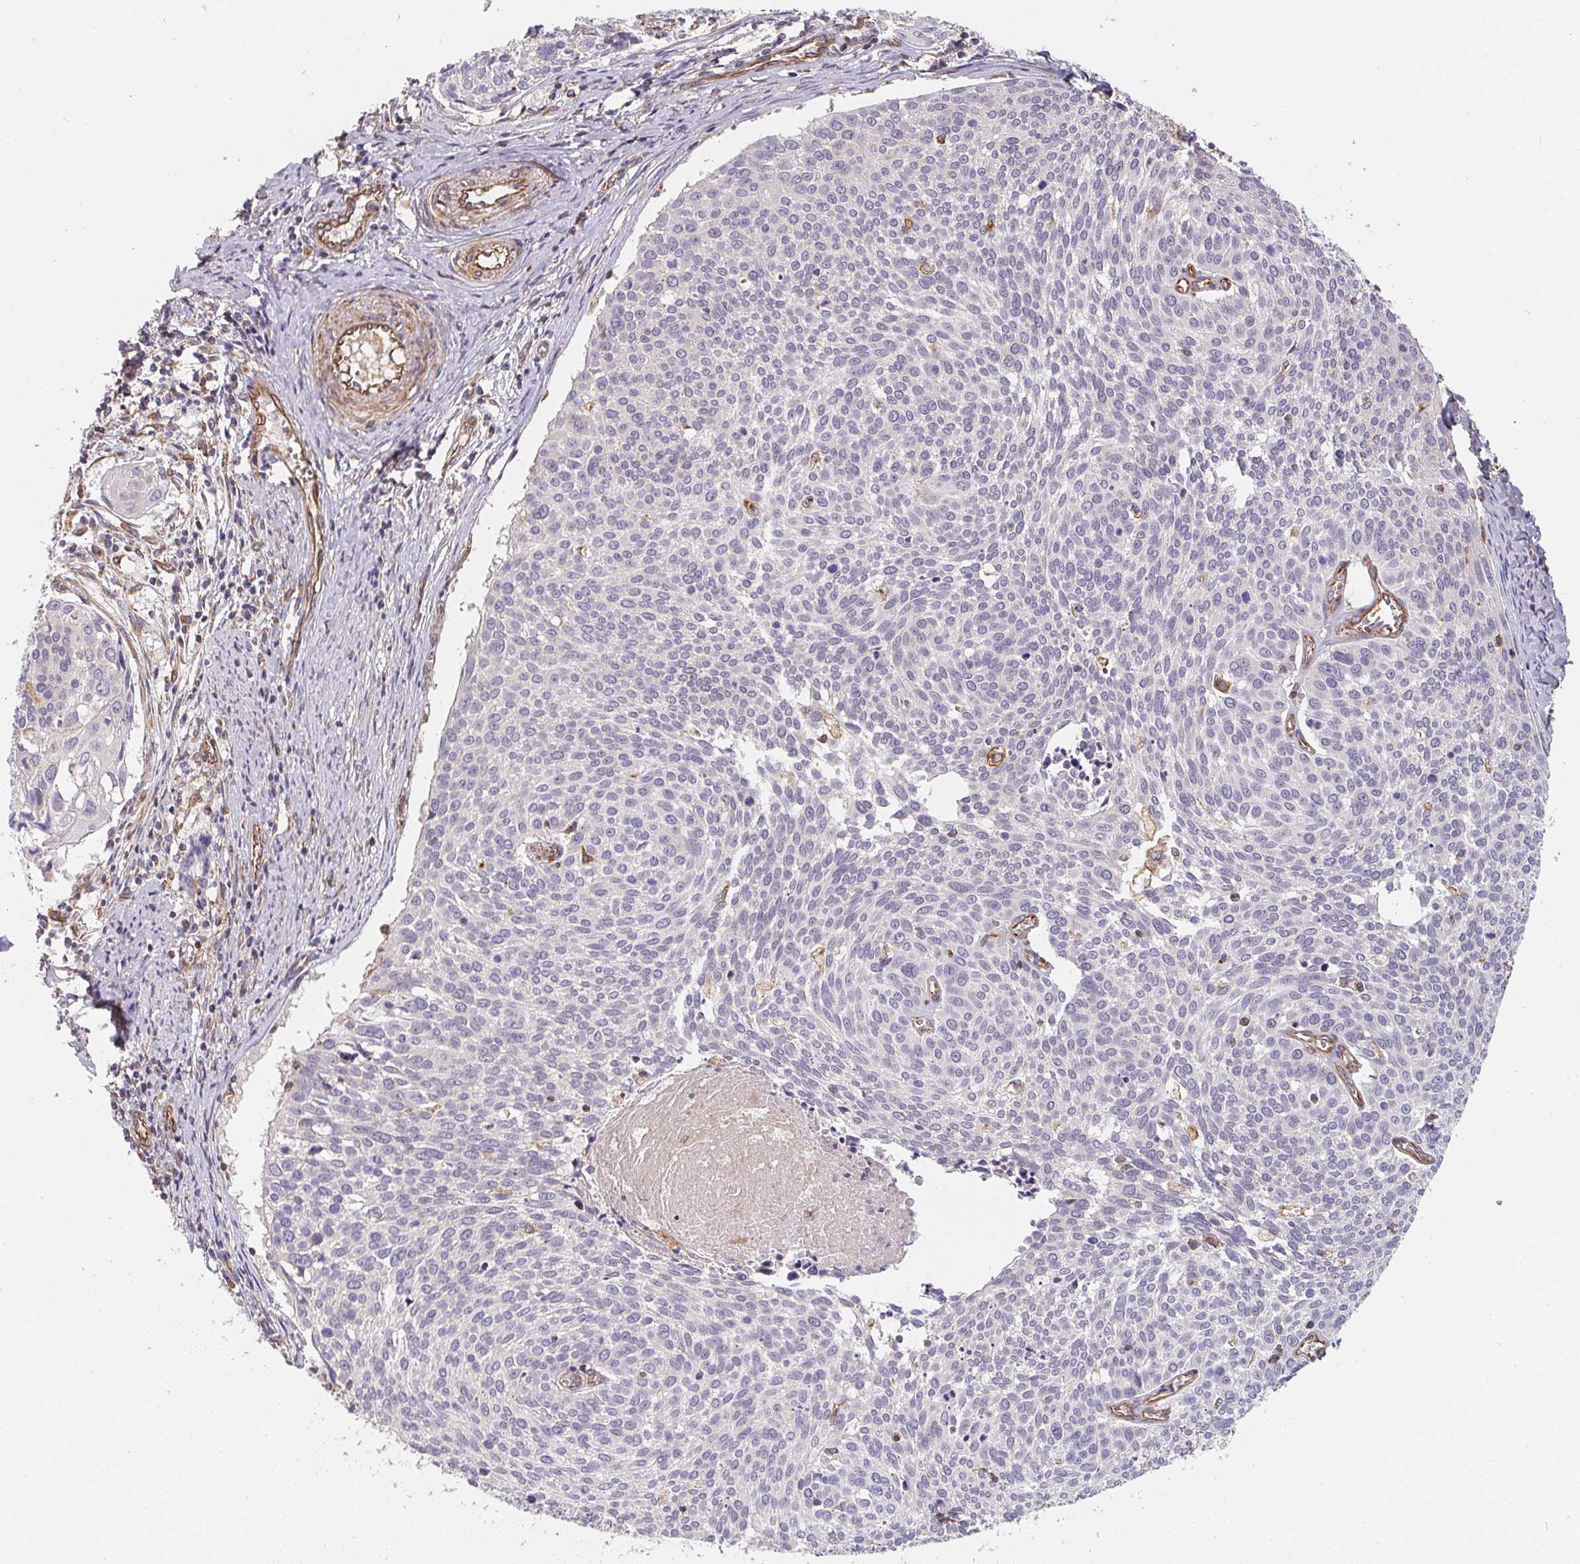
{"staining": {"intensity": "negative", "quantity": "none", "location": "none"}, "tissue": "cervical cancer", "cell_type": "Tumor cells", "image_type": "cancer", "snomed": [{"axis": "morphology", "description": "Squamous cell carcinoma, NOS"}, {"axis": "topography", "description": "Cervix"}], "caption": "The IHC photomicrograph has no significant positivity in tumor cells of squamous cell carcinoma (cervical) tissue.", "gene": "TBKBP1", "patient": {"sex": "female", "age": 39}}